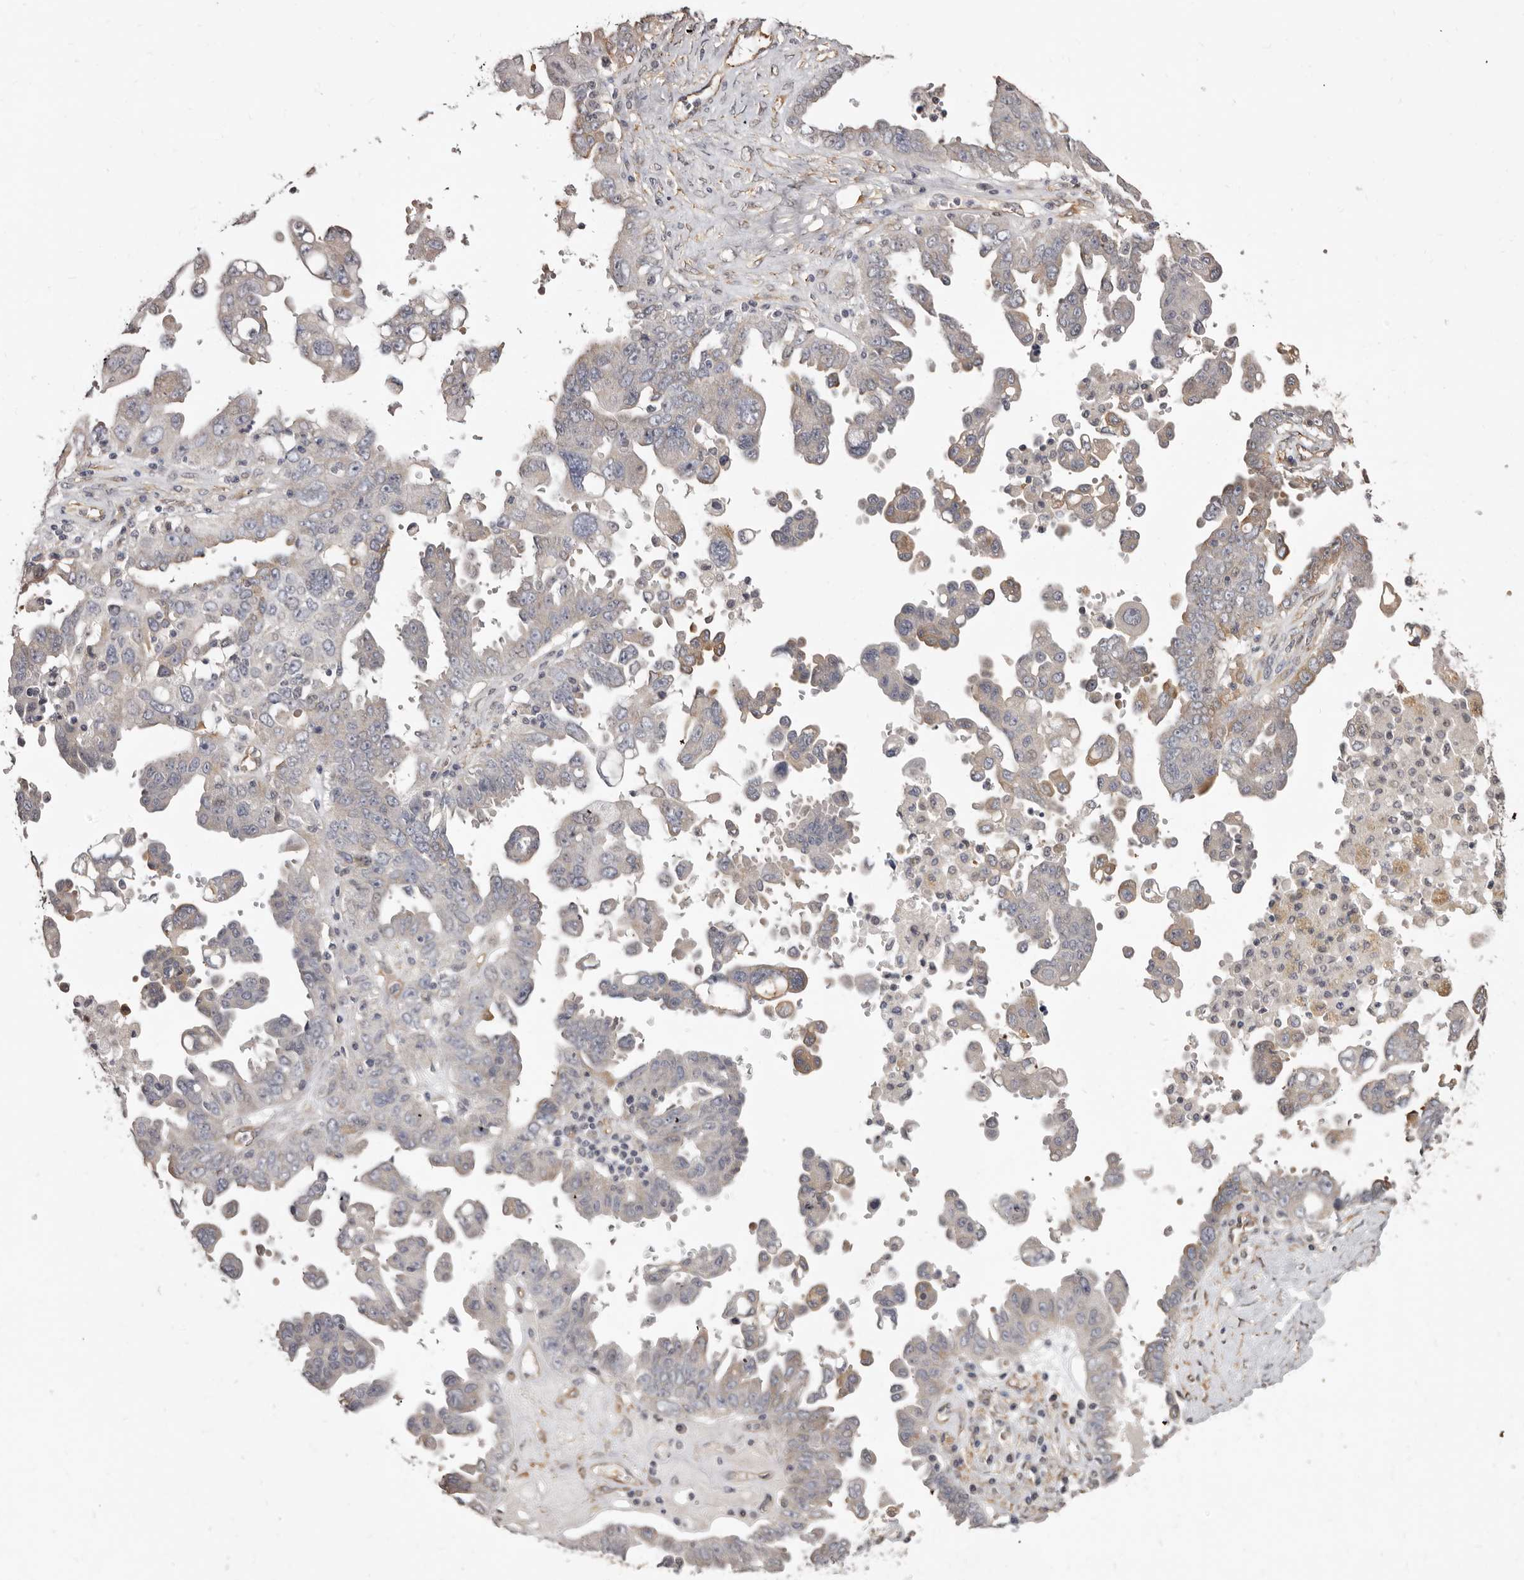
{"staining": {"intensity": "negative", "quantity": "none", "location": "none"}, "tissue": "ovarian cancer", "cell_type": "Tumor cells", "image_type": "cancer", "snomed": [{"axis": "morphology", "description": "Carcinoma, endometroid"}, {"axis": "topography", "description": "Ovary"}], "caption": "The photomicrograph demonstrates no staining of tumor cells in endometroid carcinoma (ovarian).", "gene": "KHDRBS2", "patient": {"sex": "female", "age": 62}}